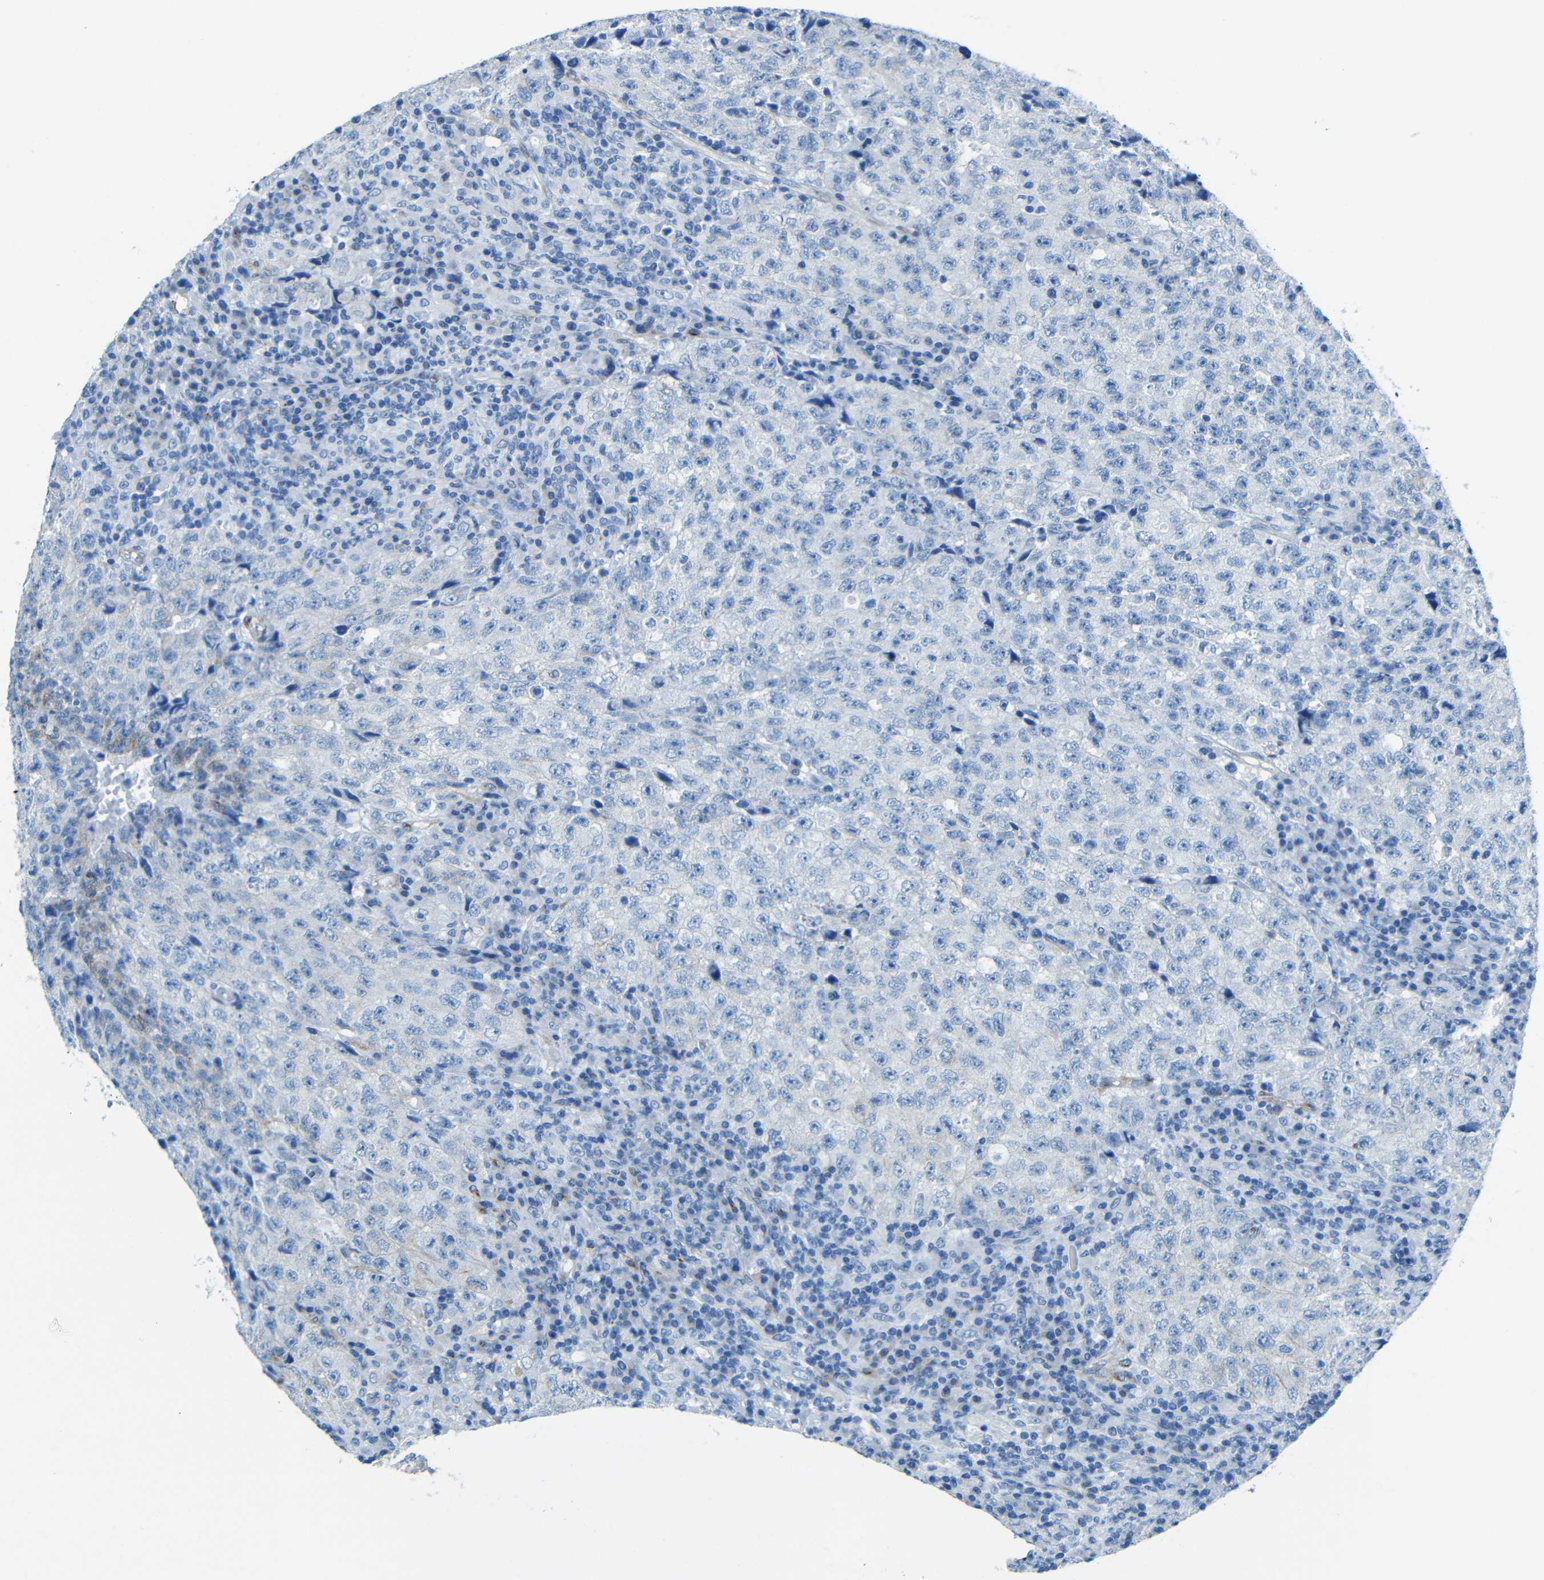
{"staining": {"intensity": "negative", "quantity": "none", "location": "none"}, "tissue": "testis cancer", "cell_type": "Tumor cells", "image_type": "cancer", "snomed": [{"axis": "morphology", "description": "Necrosis, NOS"}, {"axis": "morphology", "description": "Carcinoma, Embryonal, NOS"}, {"axis": "topography", "description": "Testis"}], "caption": "Embryonal carcinoma (testis) was stained to show a protein in brown. There is no significant expression in tumor cells. (Brightfield microscopy of DAB (3,3'-diaminobenzidine) immunohistochemistry (IHC) at high magnification).", "gene": "TUBB4B", "patient": {"sex": "male", "age": 19}}